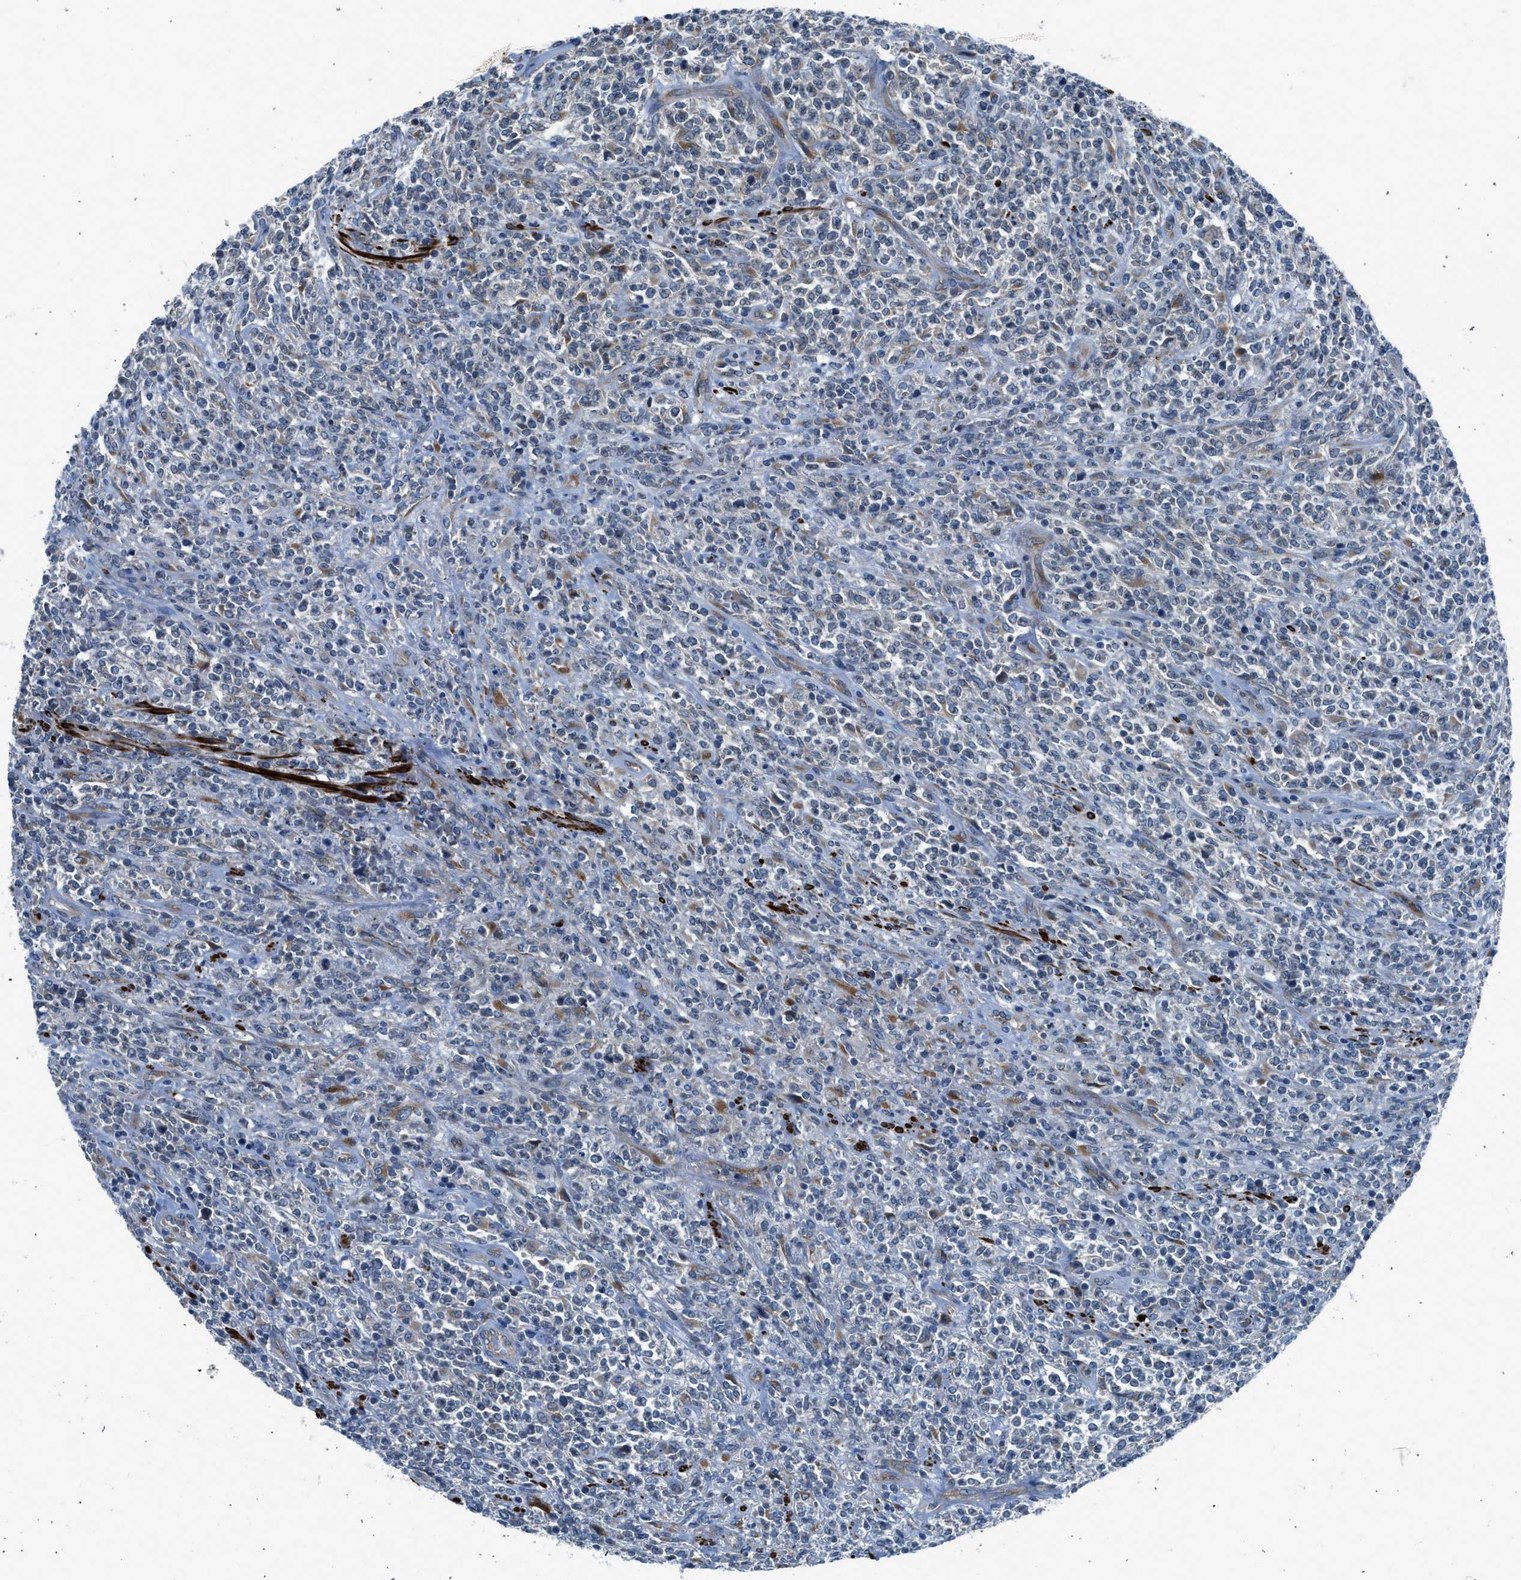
{"staining": {"intensity": "negative", "quantity": "none", "location": "none"}, "tissue": "lymphoma", "cell_type": "Tumor cells", "image_type": "cancer", "snomed": [{"axis": "morphology", "description": "Malignant lymphoma, non-Hodgkin's type, High grade"}, {"axis": "topography", "description": "Soft tissue"}], "caption": "This histopathology image is of lymphoma stained with immunohistochemistry to label a protein in brown with the nuclei are counter-stained blue. There is no positivity in tumor cells.", "gene": "LMBR1", "patient": {"sex": "male", "age": 18}}